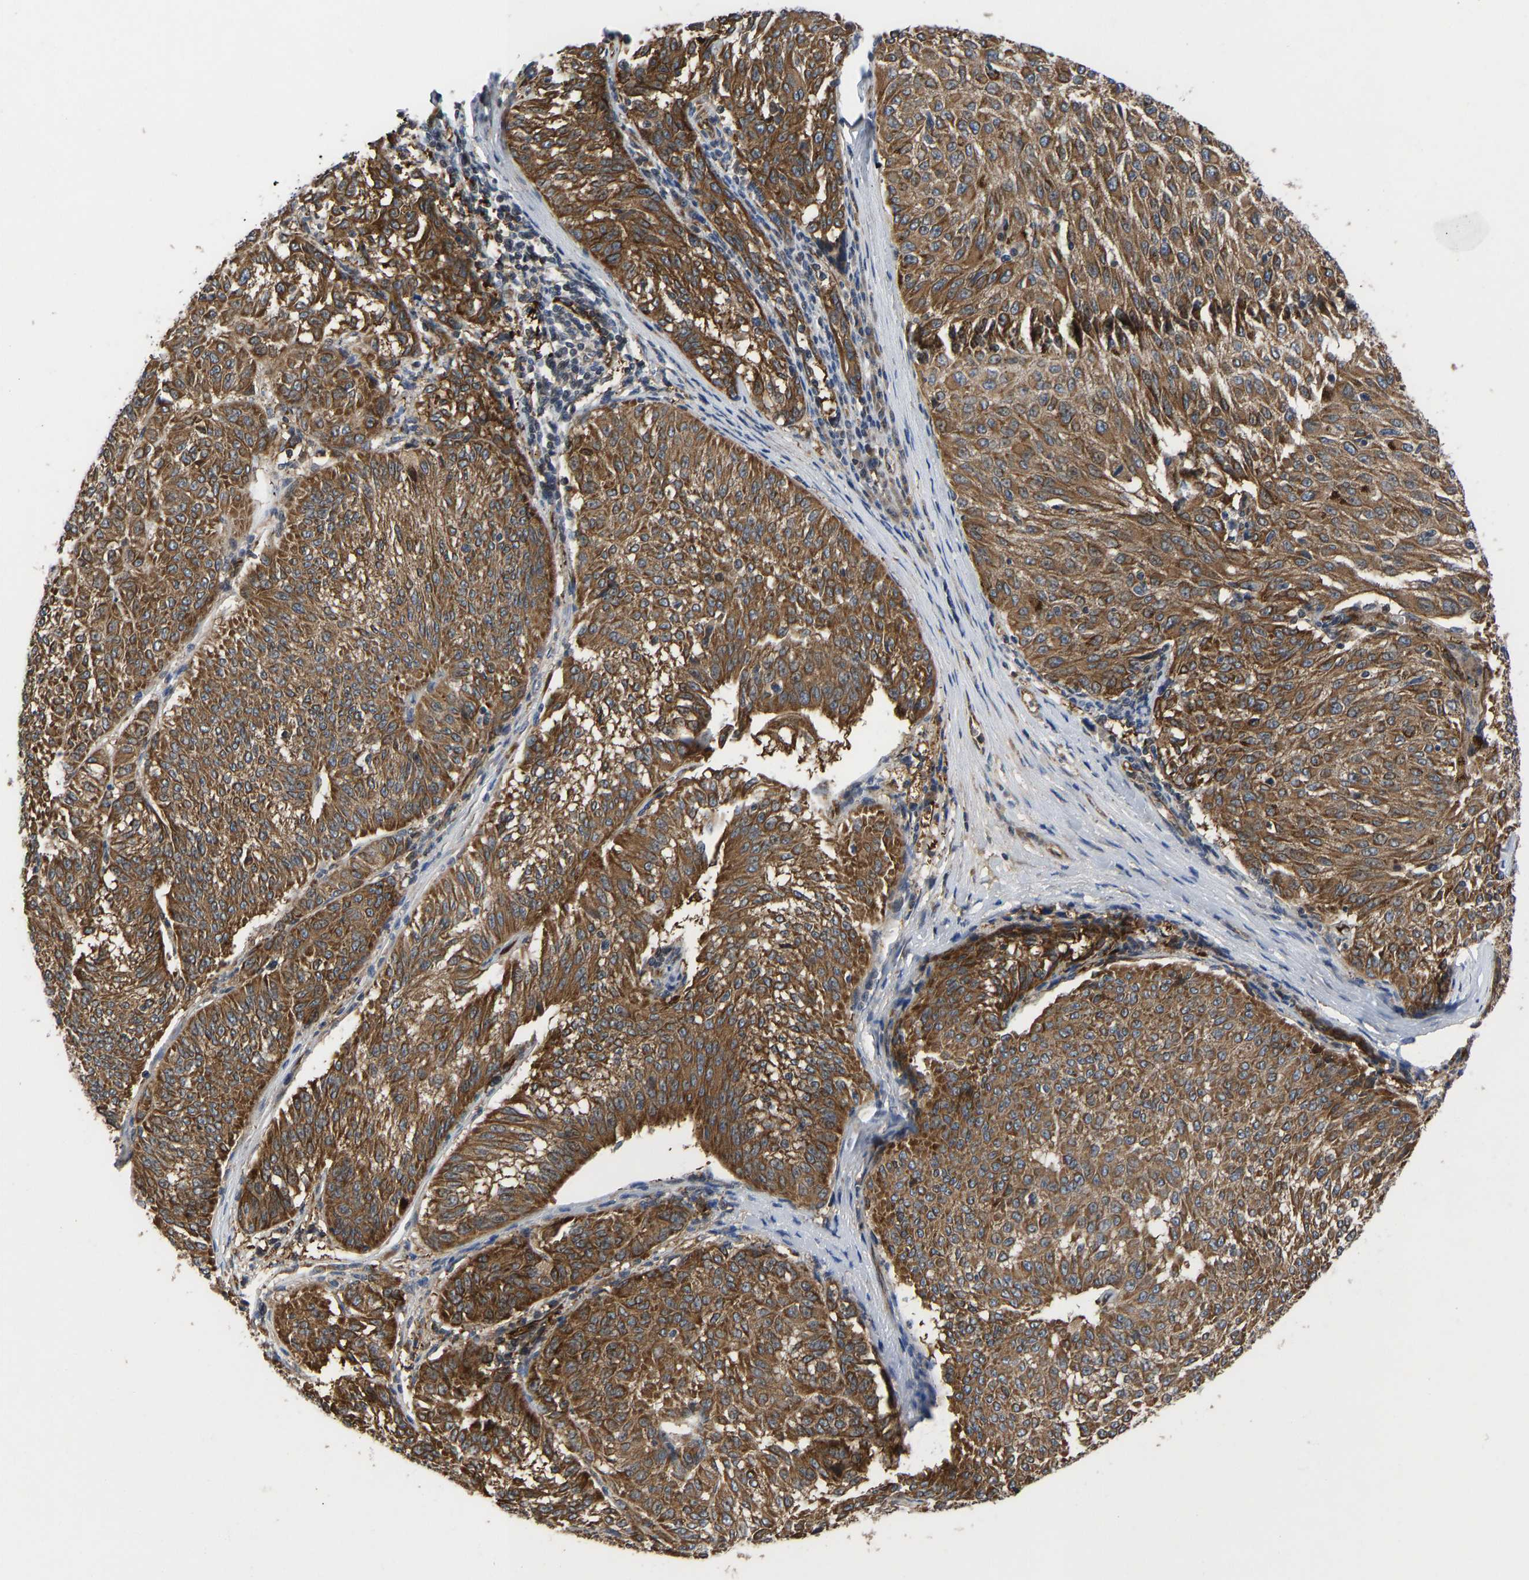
{"staining": {"intensity": "strong", "quantity": ">75%", "location": "cytoplasmic/membranous"}, "tissue": "melanoma", "cell_type": "Tumor cells", "image_type": "cancer", "snomed": [{"axis": "morphology", "description": "Malignant melanoma, NOS"}, {"axis": "topography", "description": "Skin"}], "caption": "Malignant melanoma stained with DAB immunohistochemistry (IHC) shows high levels of strong cytoplasmic/membranous positivity in about >75% of tumor cells. (IHC, brightfield microscopy, high magnification).", "gene": "FRRS1", "patient": {"sex": "female", "age": 72}}